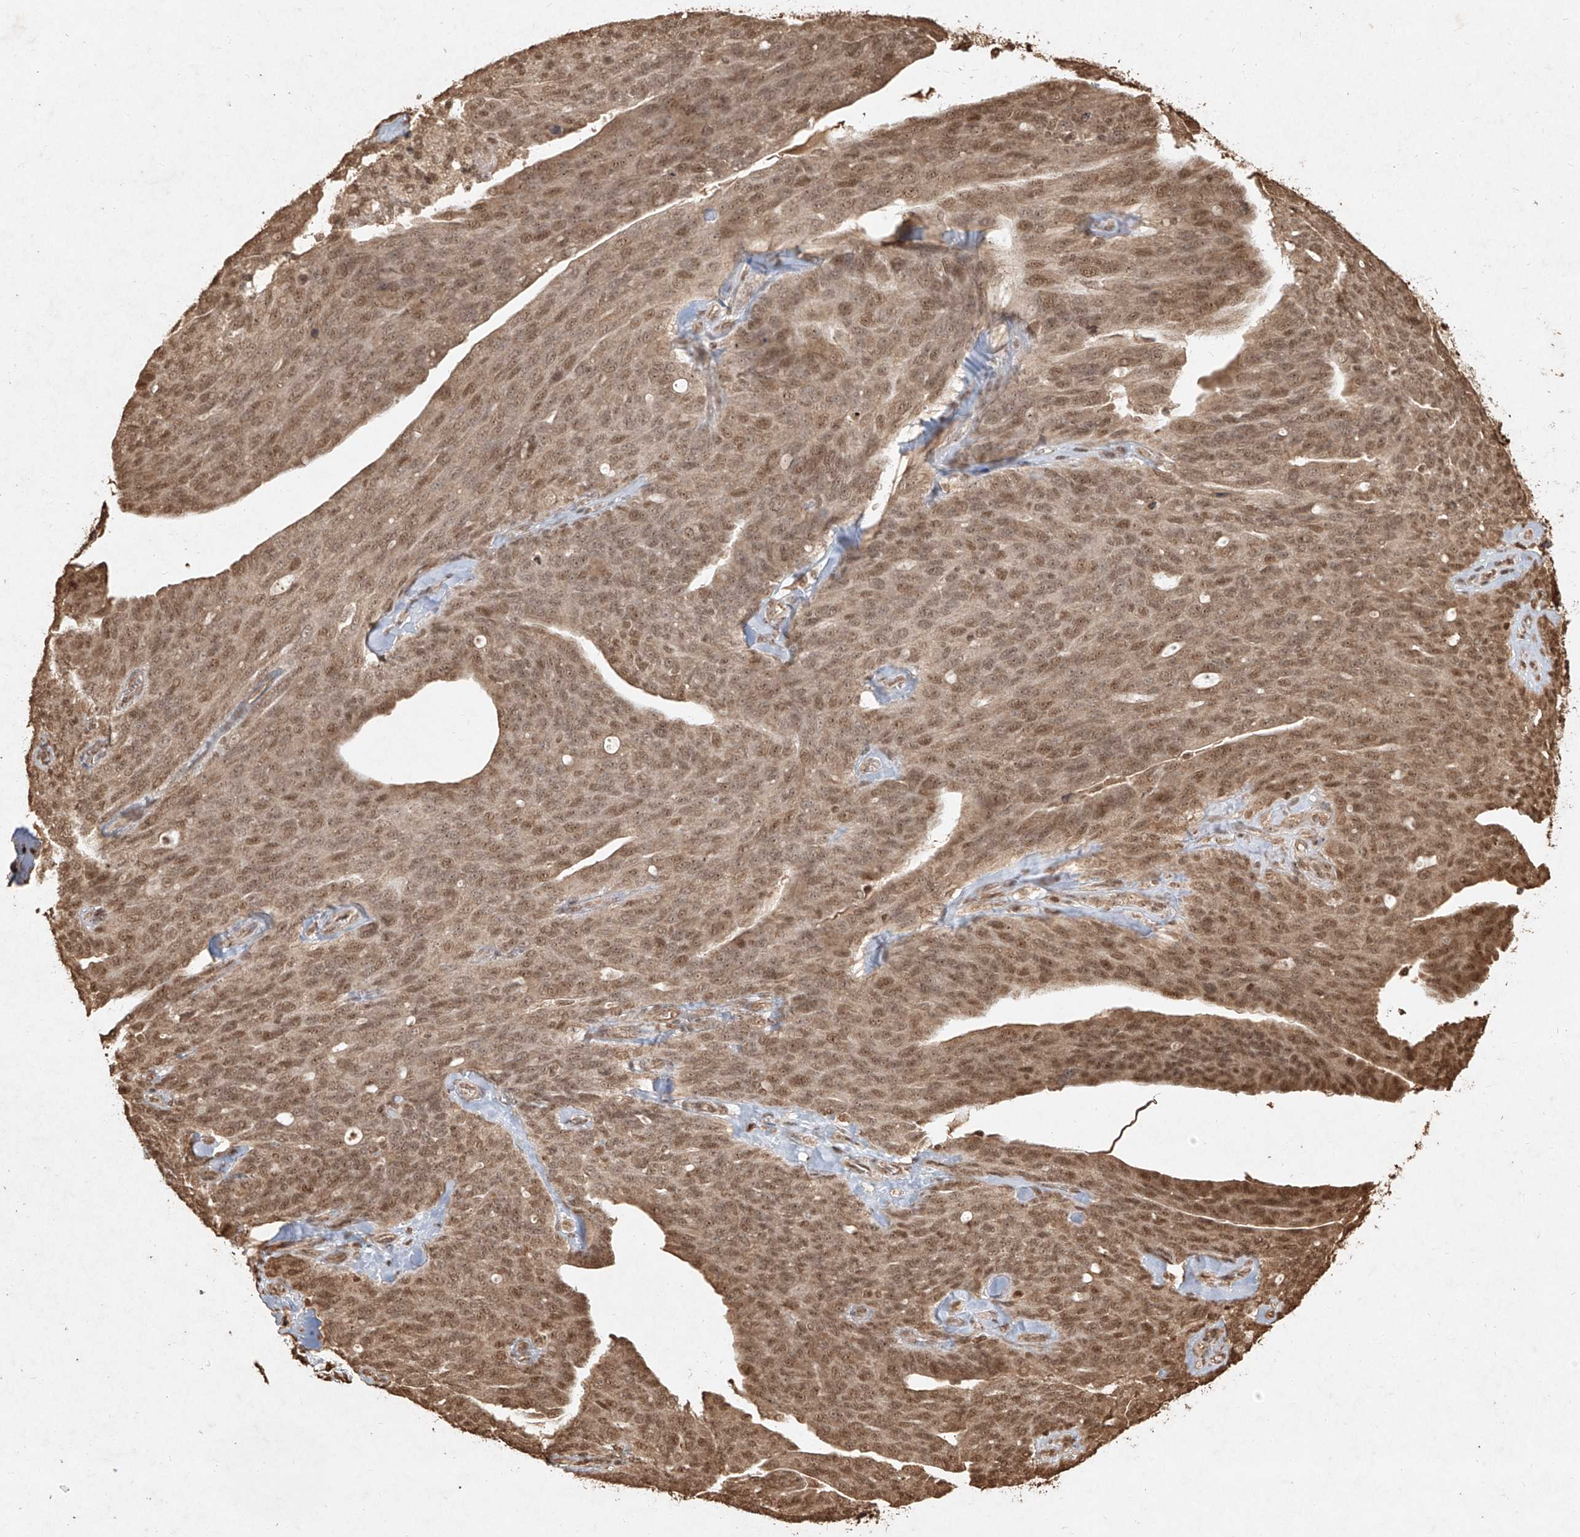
{"staining": {"intensity": "moderate", "quantity": ">75%", "location": "cytoplasmic/membranous,nuclear"}, "tissue": "ovarian cancer", "cell_type": "Tumor cells", "image_type": "cancer", "snomed": [{"axis": "morphology", "description": "Carcinoma, endometroid"}, {"axis": "topography", "description": "Ovary"}], "caption": "Protein expression analysis of human ovarian cancer reveals moderate cytoplasmic/membranous and nuclear staining in approximately >75% of tumor cells.", "gene": "UBE2K", "patient": {"sex": "female", "age": 60}}